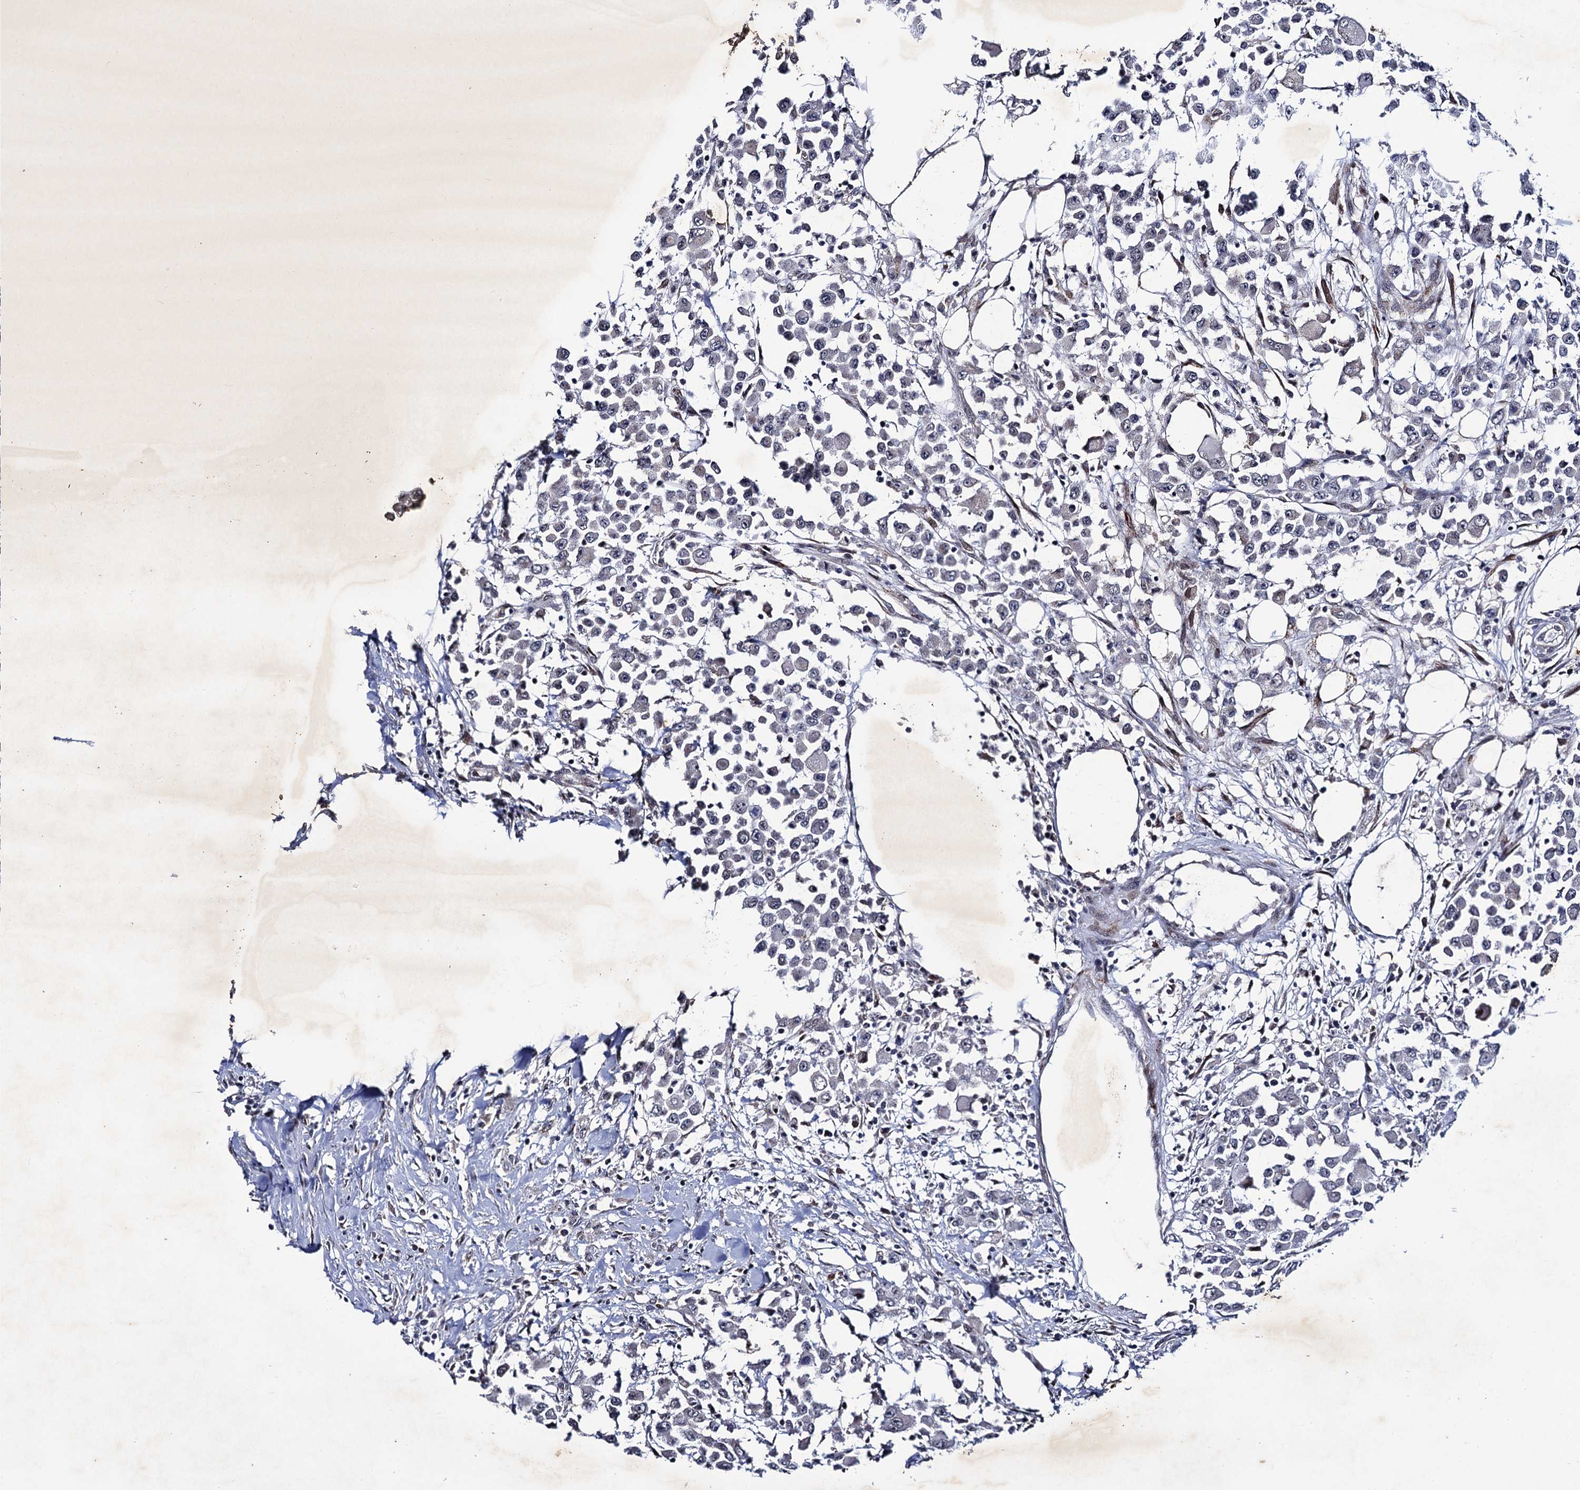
{"staining": {"intensity": "negative", "quantity": "none", "location": "none"}, "tissue": "colorectal cancer", "cell_type": "Tumor cells", "image_type": "cancer", "snomed": [{"axis": "morphology", "description": "Adenocarcinoma, NOS"}, {"axis": "topography", "description": "Colon"}], "caption": "This is an immunohistochemistry histopathology image of human colorectal cancer (adenocarcinoma). There is no expression in tumor cells.", "gene": "THAP2", "patient": {"sex": "male", "age": 51}}